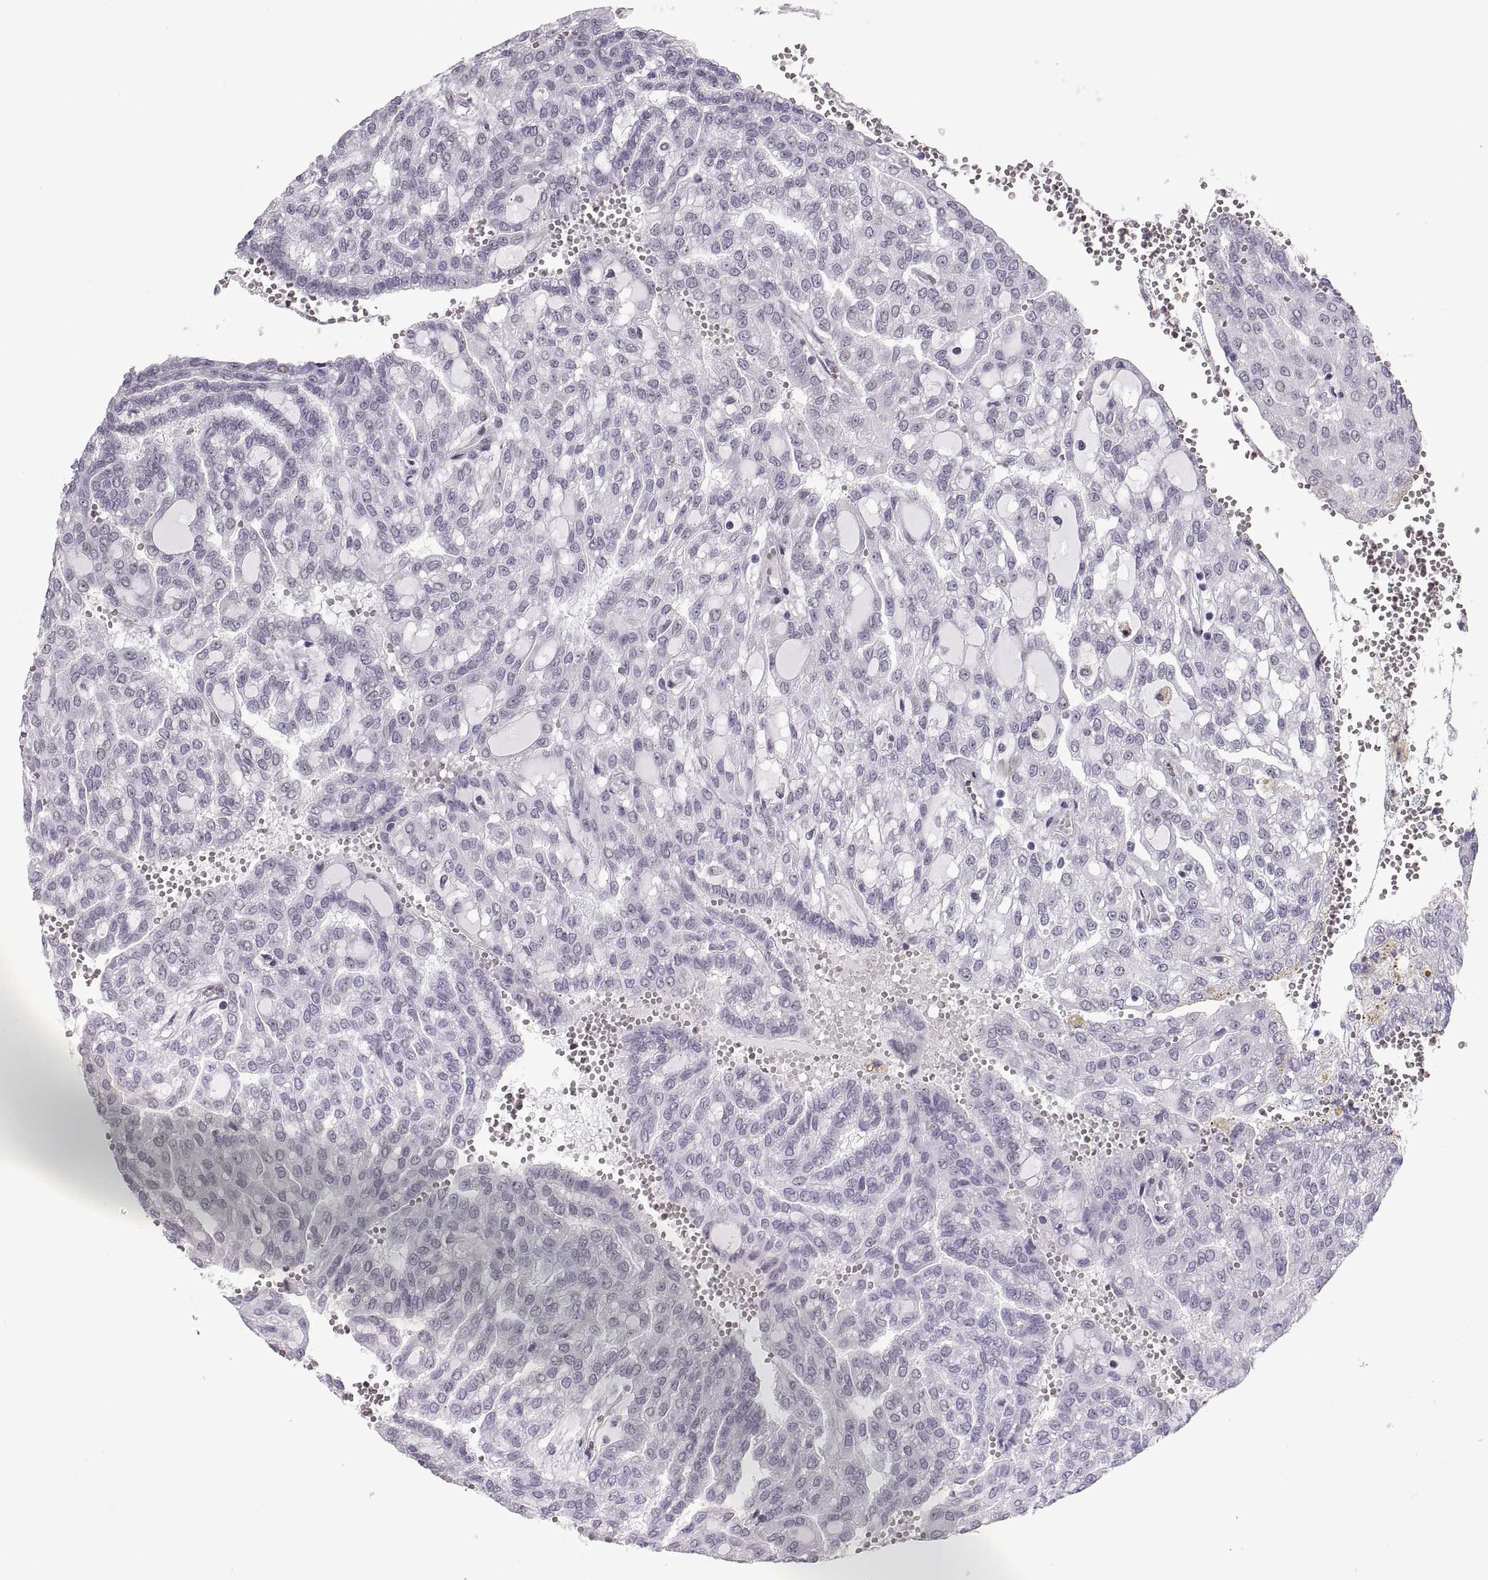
{"staining": {"intensity": "negative", "quantity": "none", "location": "none"}, "tissue": "renal cancer", "cell_type": "Tumor cells", "image_type": "cancer", "snomed": [{"axis": "morphology", "description": "Adenocarcinoma, NOS"}, {"axis": "topography", "description": "Kidney"}], "caption": "A high-resolution micrograph shows immunohistochemistry (IHC) staining of renal adenocarcinoma, which displays no significant staining in tumor cells.", "gene": "NANOS3", "patient": {"sex": "male", "age": 63}}